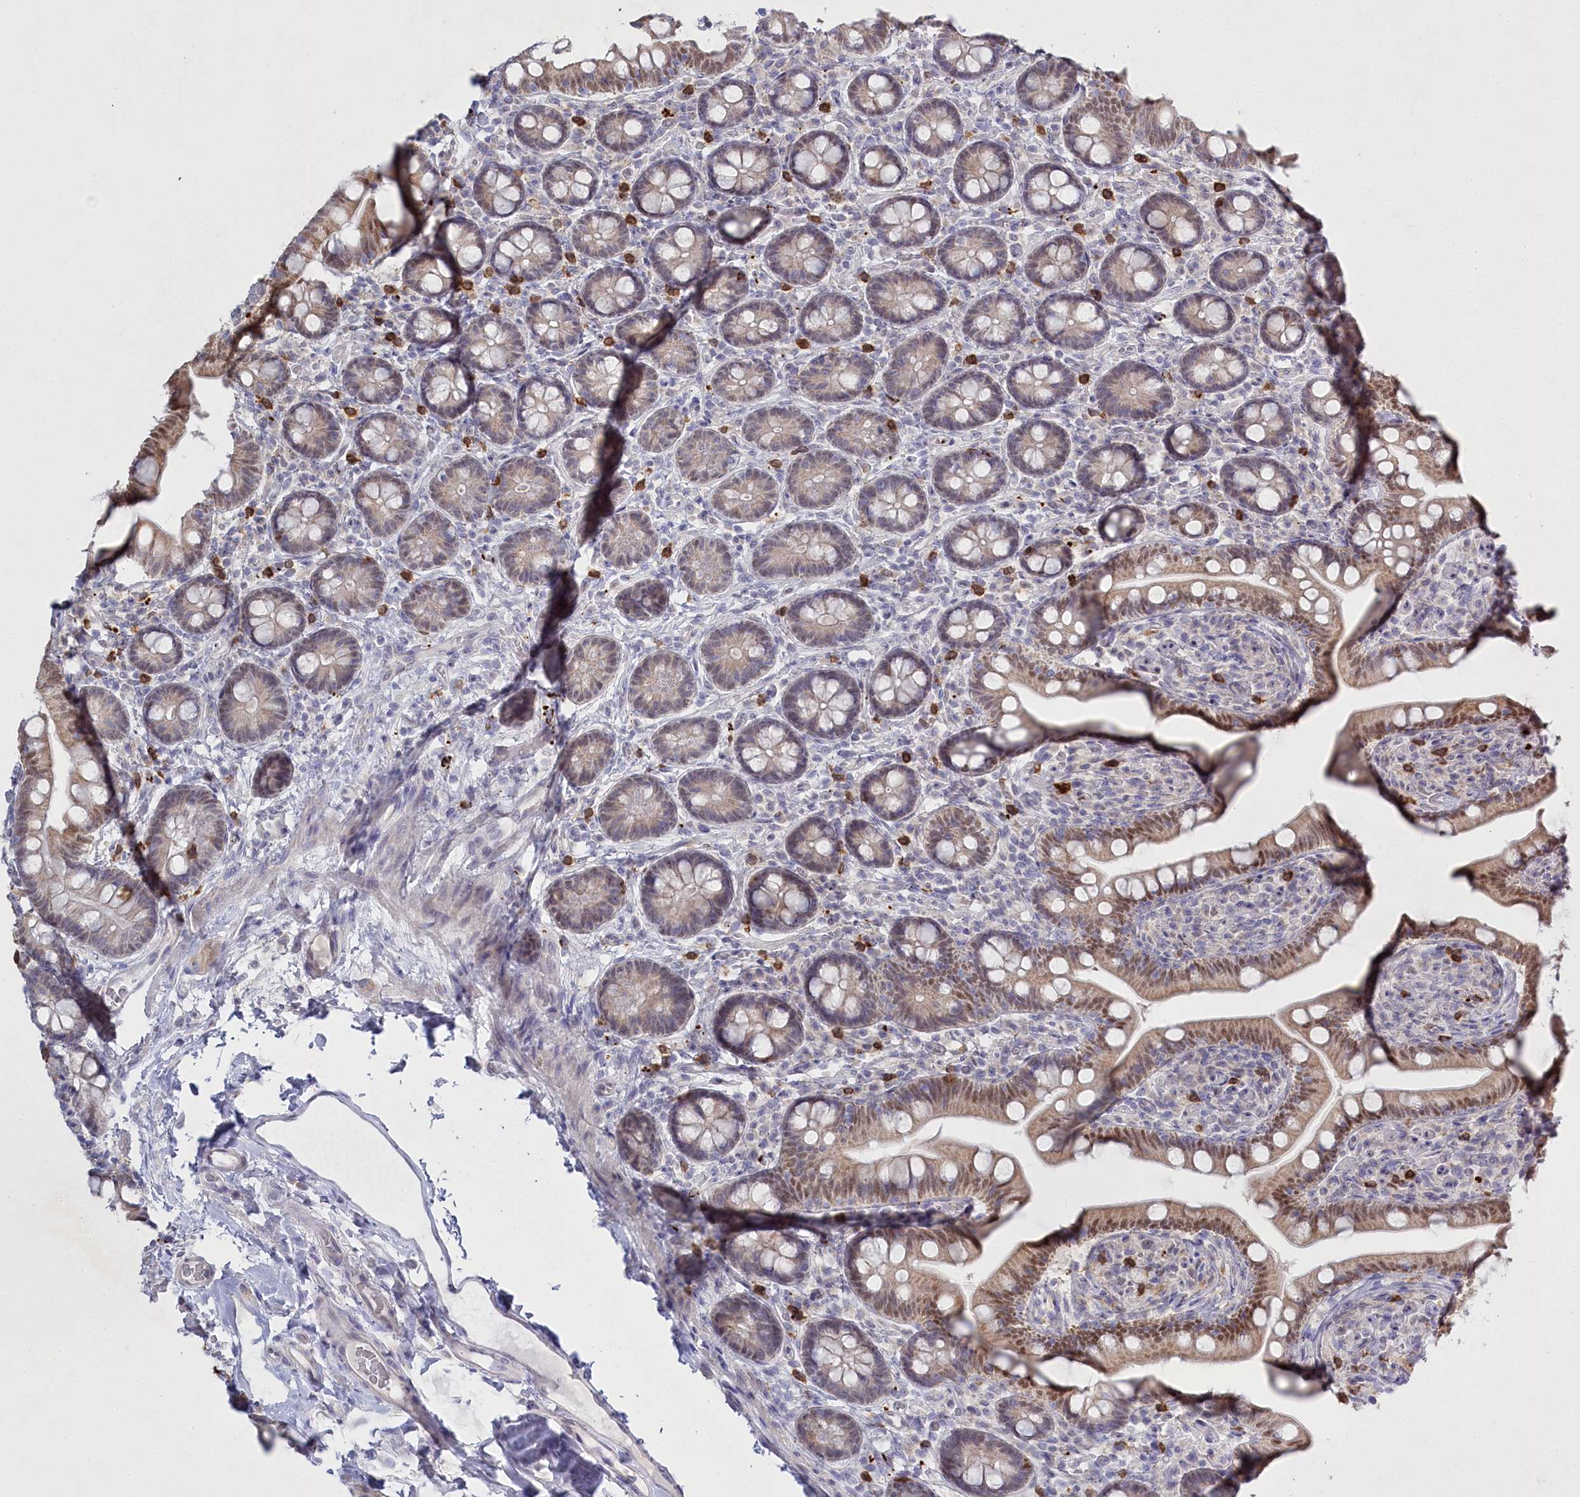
{"staining": {"intensity": "moderate", "quantity": "25%-75%", "location": "cytoplasmic/membranous,nuclear"}, "tissue": "small intestine", "cell_type": "Glandular cells", "image_type": "normal", "snomed": [{"axis": "morphology", "description": "Normal tissue, NOS"}, {"axis": "topography", "description": "Small intestine"}], "caption": "The image shows a brown stain indicating the presence of a protein in the cytoplasmic/membranous,nuclear of glandular cells in small intestine.", "gene": "ABITRAM", "patient": {"sex": "female", "age": 64}}